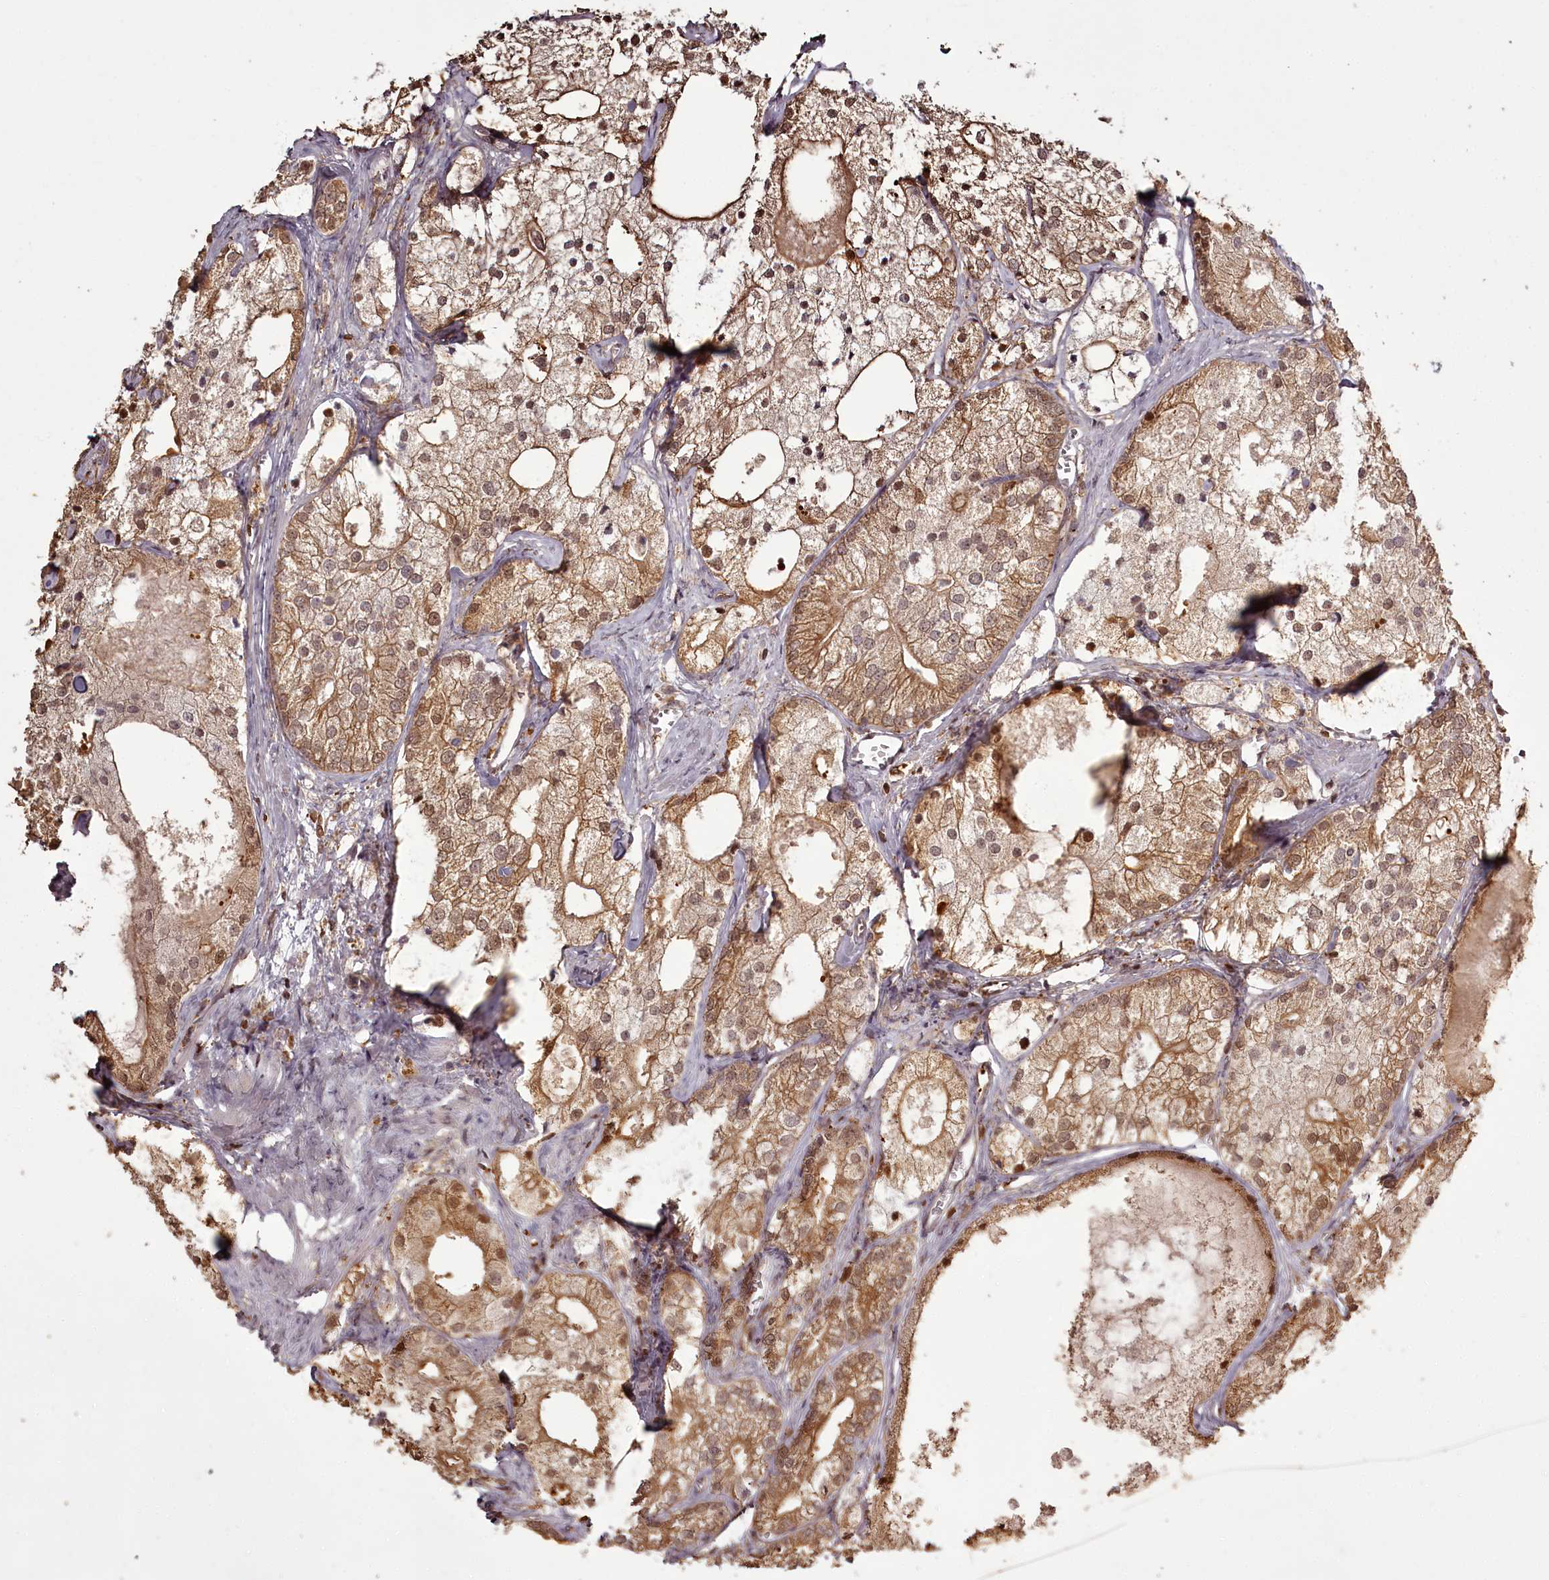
{"staining": {"intensity": "moderate", "quantity": ">75%", "location": "cytoplasmic/membranous,nuclear"}, "tissue": "prostate cancer", "cell_type": "Tumor cells", "image_type": "cancer", "snomed": [{"axis": "morphology", "description": "Adenocarcinoma, Low grade"}, {"axis": "topography", "description": "Prostate"}], "caption": "Moderate cytoplasmic/membranous and nuclear expression is seen in about >75% of tumor cells in prostate low-grade adenocarcinoma.", "gene": "NPRL2", "patient": {"sex": "male", "age": 69}}